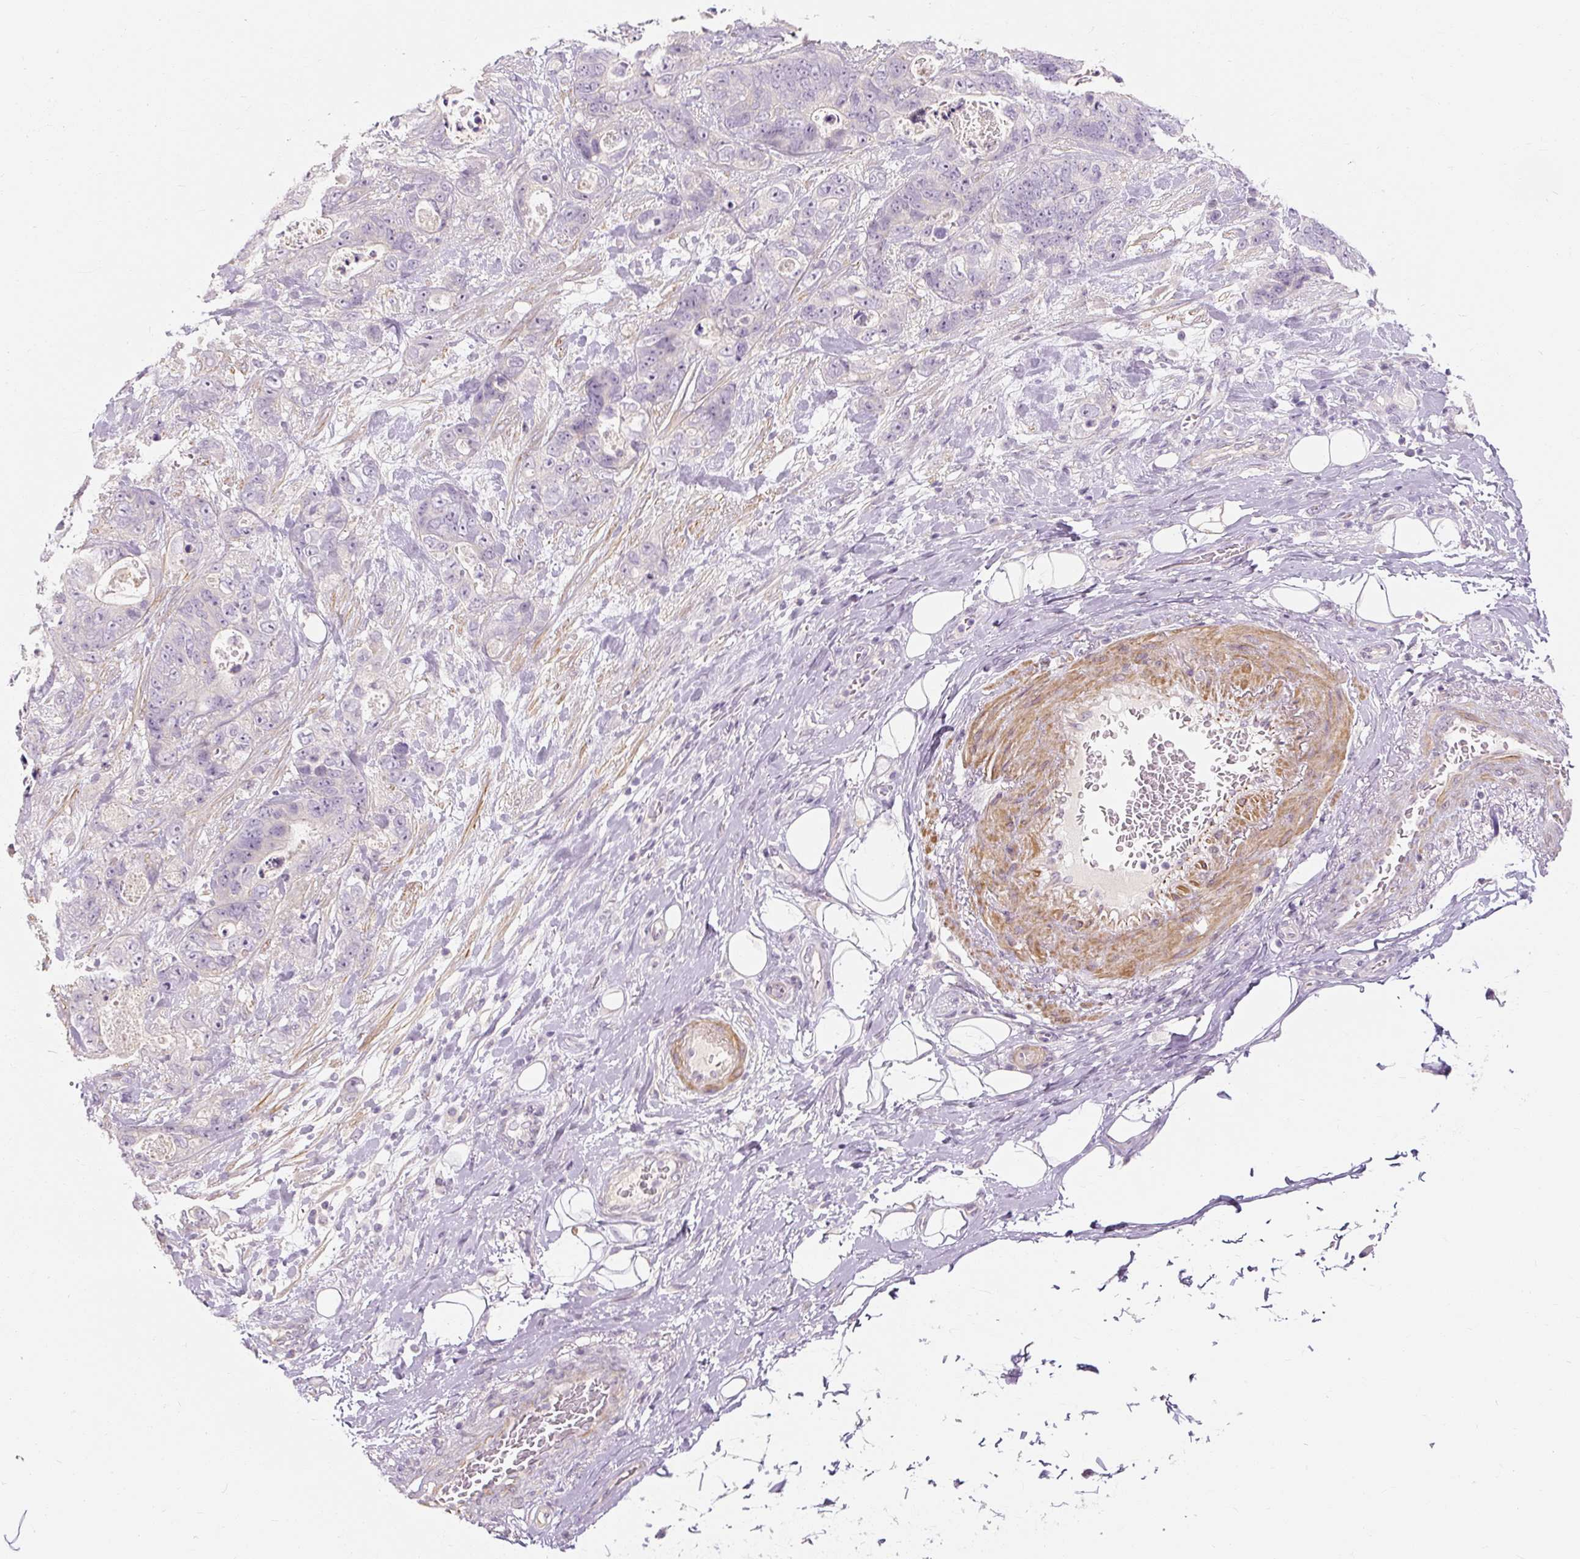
{"staining": {"intensity": "negative", "quantity": "none", "location": "none"}, "tissue": "stomach cancer", "cell_type": "Tumor cells", "image_type": "cancer", "snomed": [{"axis": "morphology", "description": "Normal tissue, NOS"}, {"axis": "morphology", "description": "Adenocarcinoma, NOS"}, {"axis": "topography", "description": "Stomach"}], "caption": "DAB (3,3'-diaminobenzidine) immunohistochemical staining of human stomach adenocarcinoma displays no significant staining in tumor cells.", "gene": "CAPN3", "patient": {"sex": "female", "age": 89}}